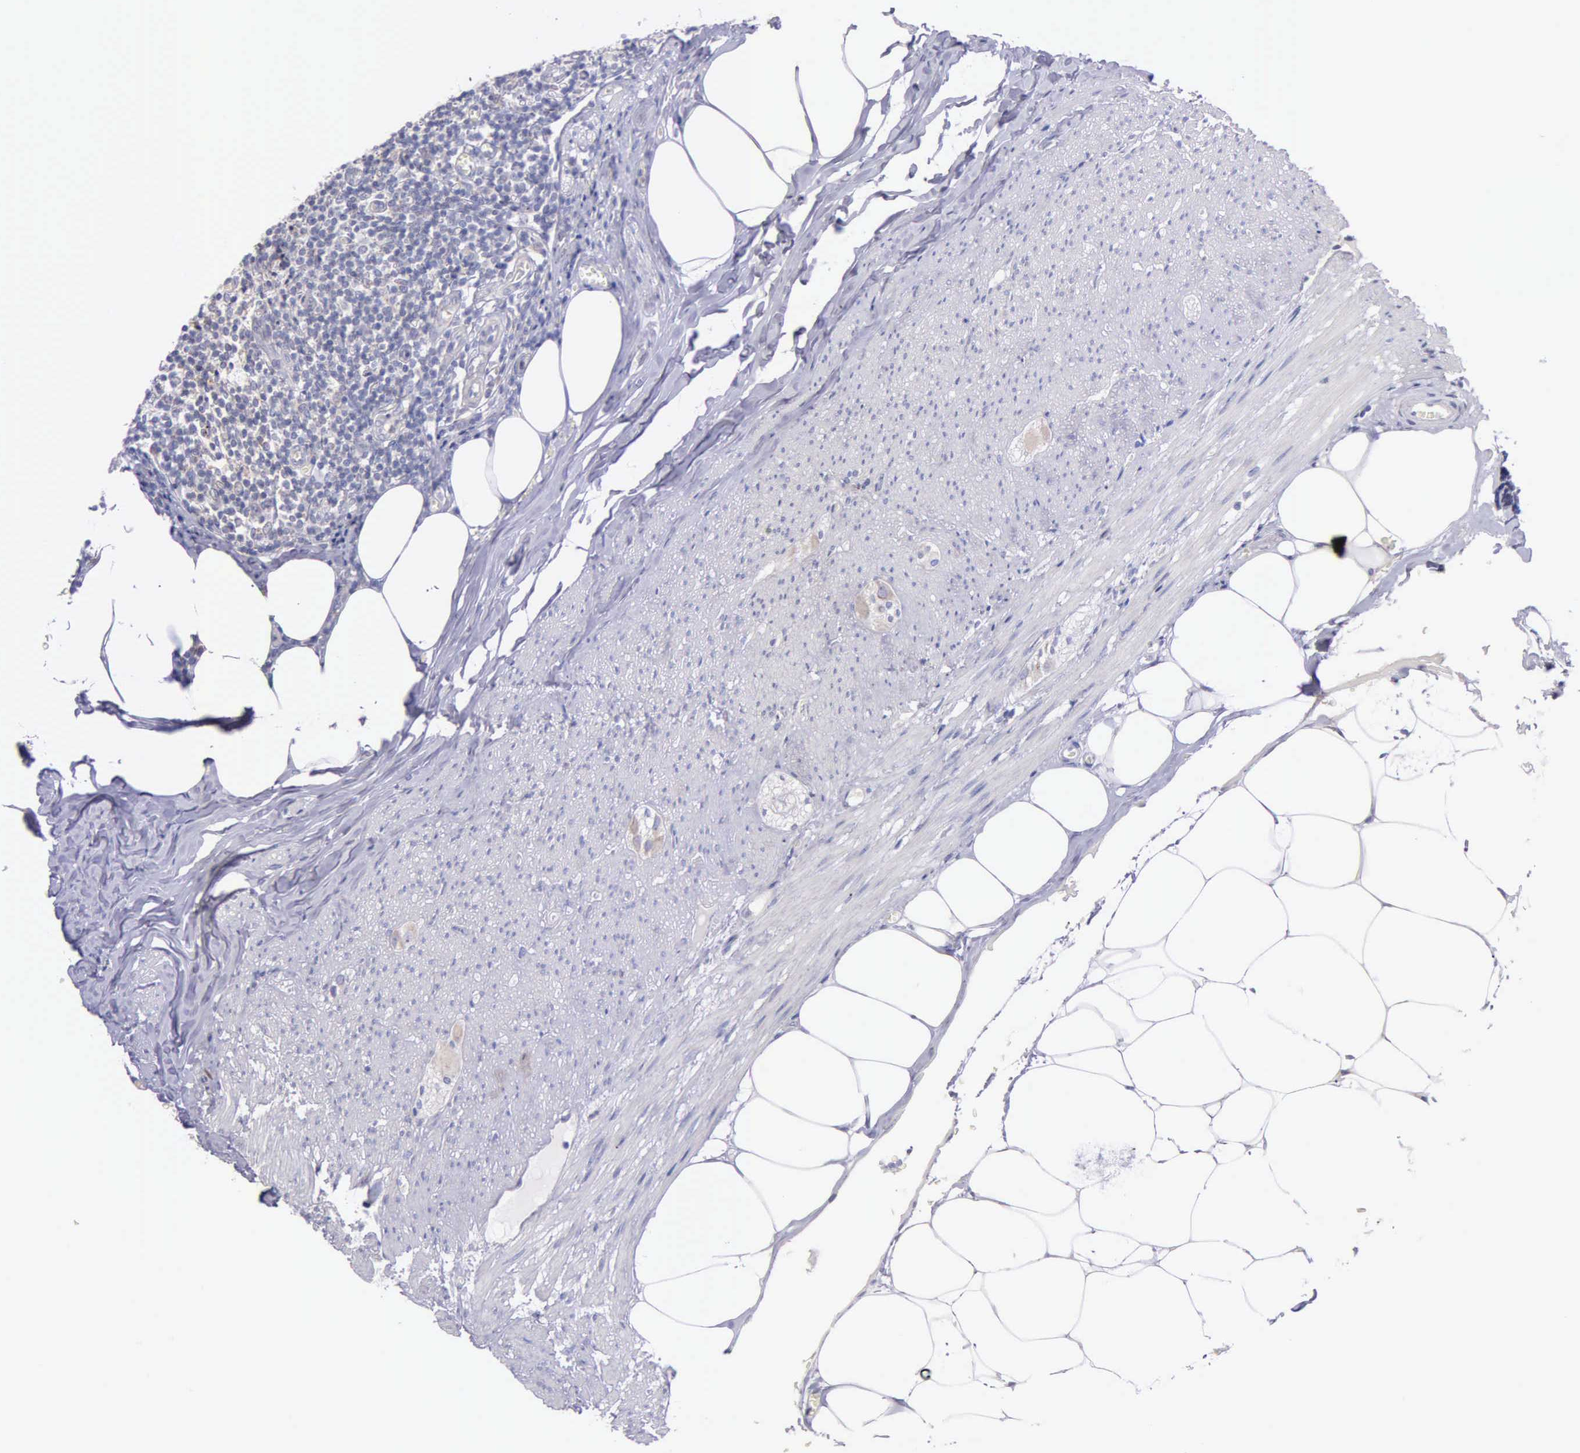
{"staining": {"intensity": "weak", "quantity": ">75%", "location": "cytoplasmic/membranous"}, "tissue": "appendix", "cell_type": "Glandular cells", "image_type": "normal", "snomed": [{"axis": "morphology", "description": "Normal tissue, NOS"}, {"axis": "topography", "description": "Appendix"}], "caption": "Immunohistochemical staining of unremarkable human appendix shows >75% levels of weak cytoplasmic/membranous protein expression in approximately >75% of glandular cells.", "gene": "CTAGE15", "patient": {"sex": "female", "age": 36}}